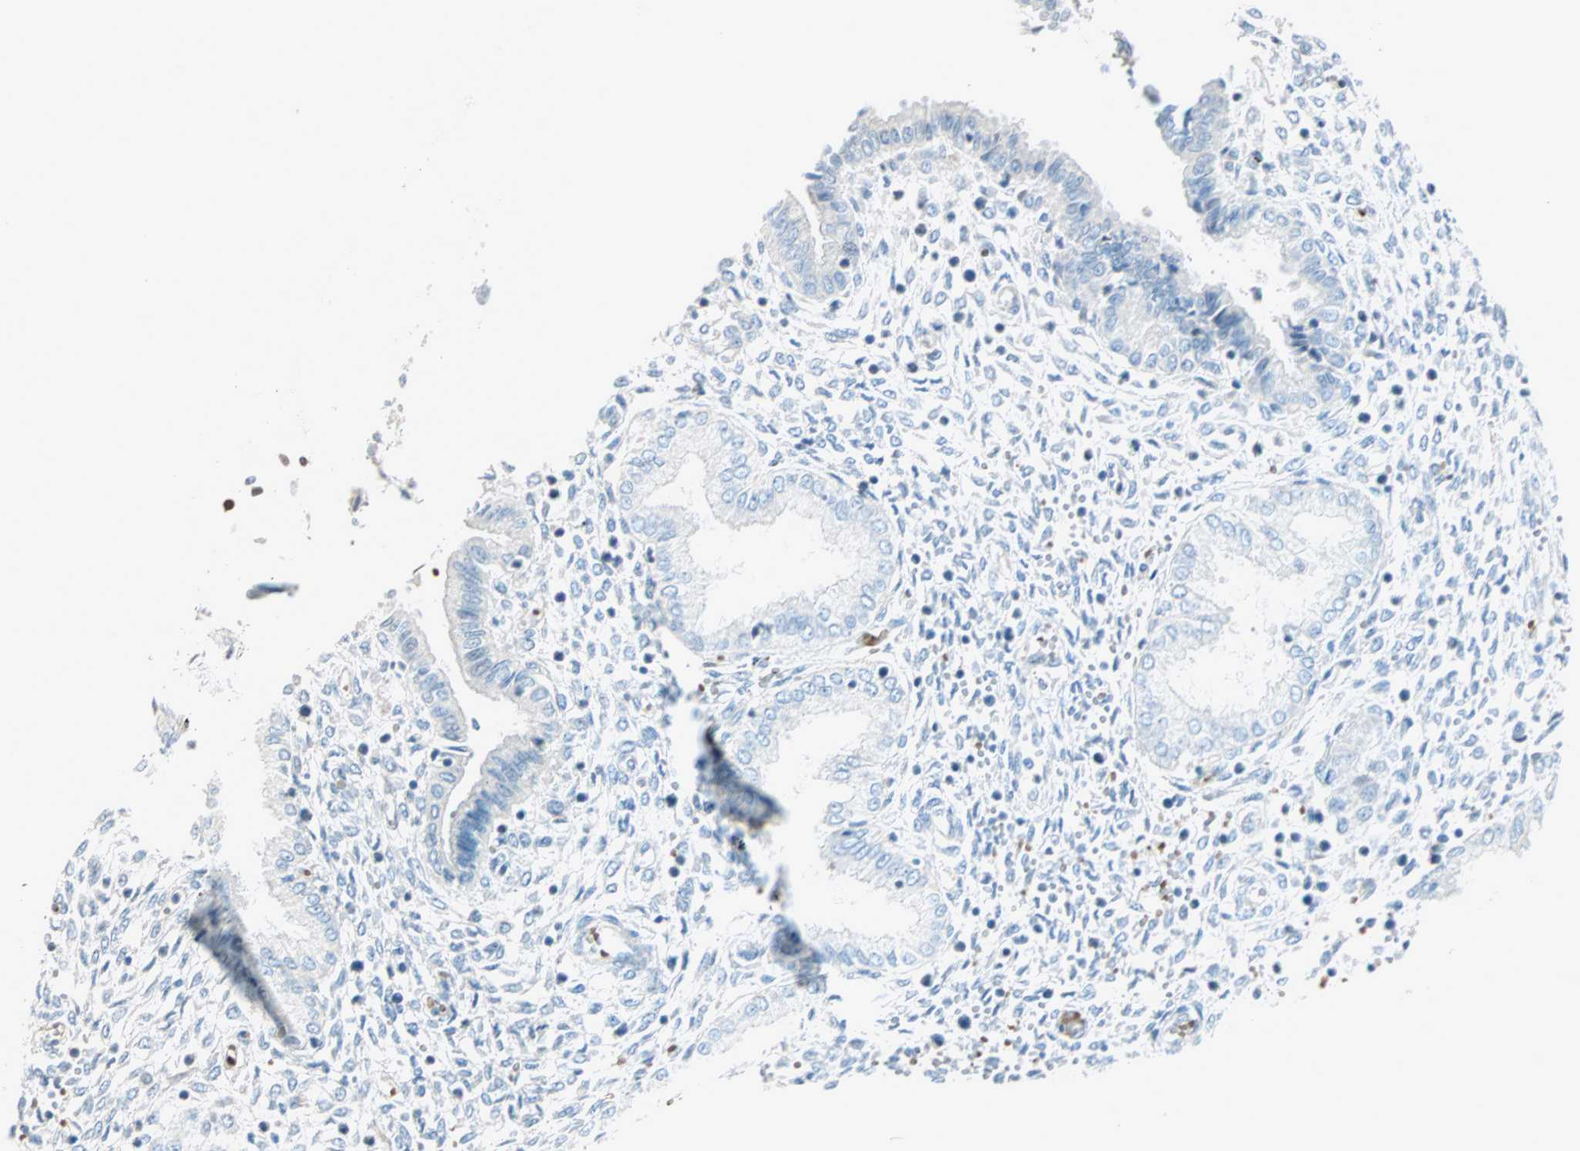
{"staining": {"intensity": "weak", "quantity": "<25%", "location": "nuclear"}, "tissue": "endometrium", "cell_type": "Cells in endometrial stroma", "image_type": "normal", "snomed": [{"axis": "morphology", "description": "Normal tissue, NOS"}, {"axis": "topography", "description": "Endometrium"}], "caption": "Immunohistochemistry (IHC) of normal human endometrium displays no staining in cells in endometrial stroma. Brightfield microscopy of immunohistochemistry (IHC) stained with DAB (brown) and hematoxylin (blue), captured at high magnification.", "gene": "BCAN", "patient": {"sex": "female", "age": 33}}